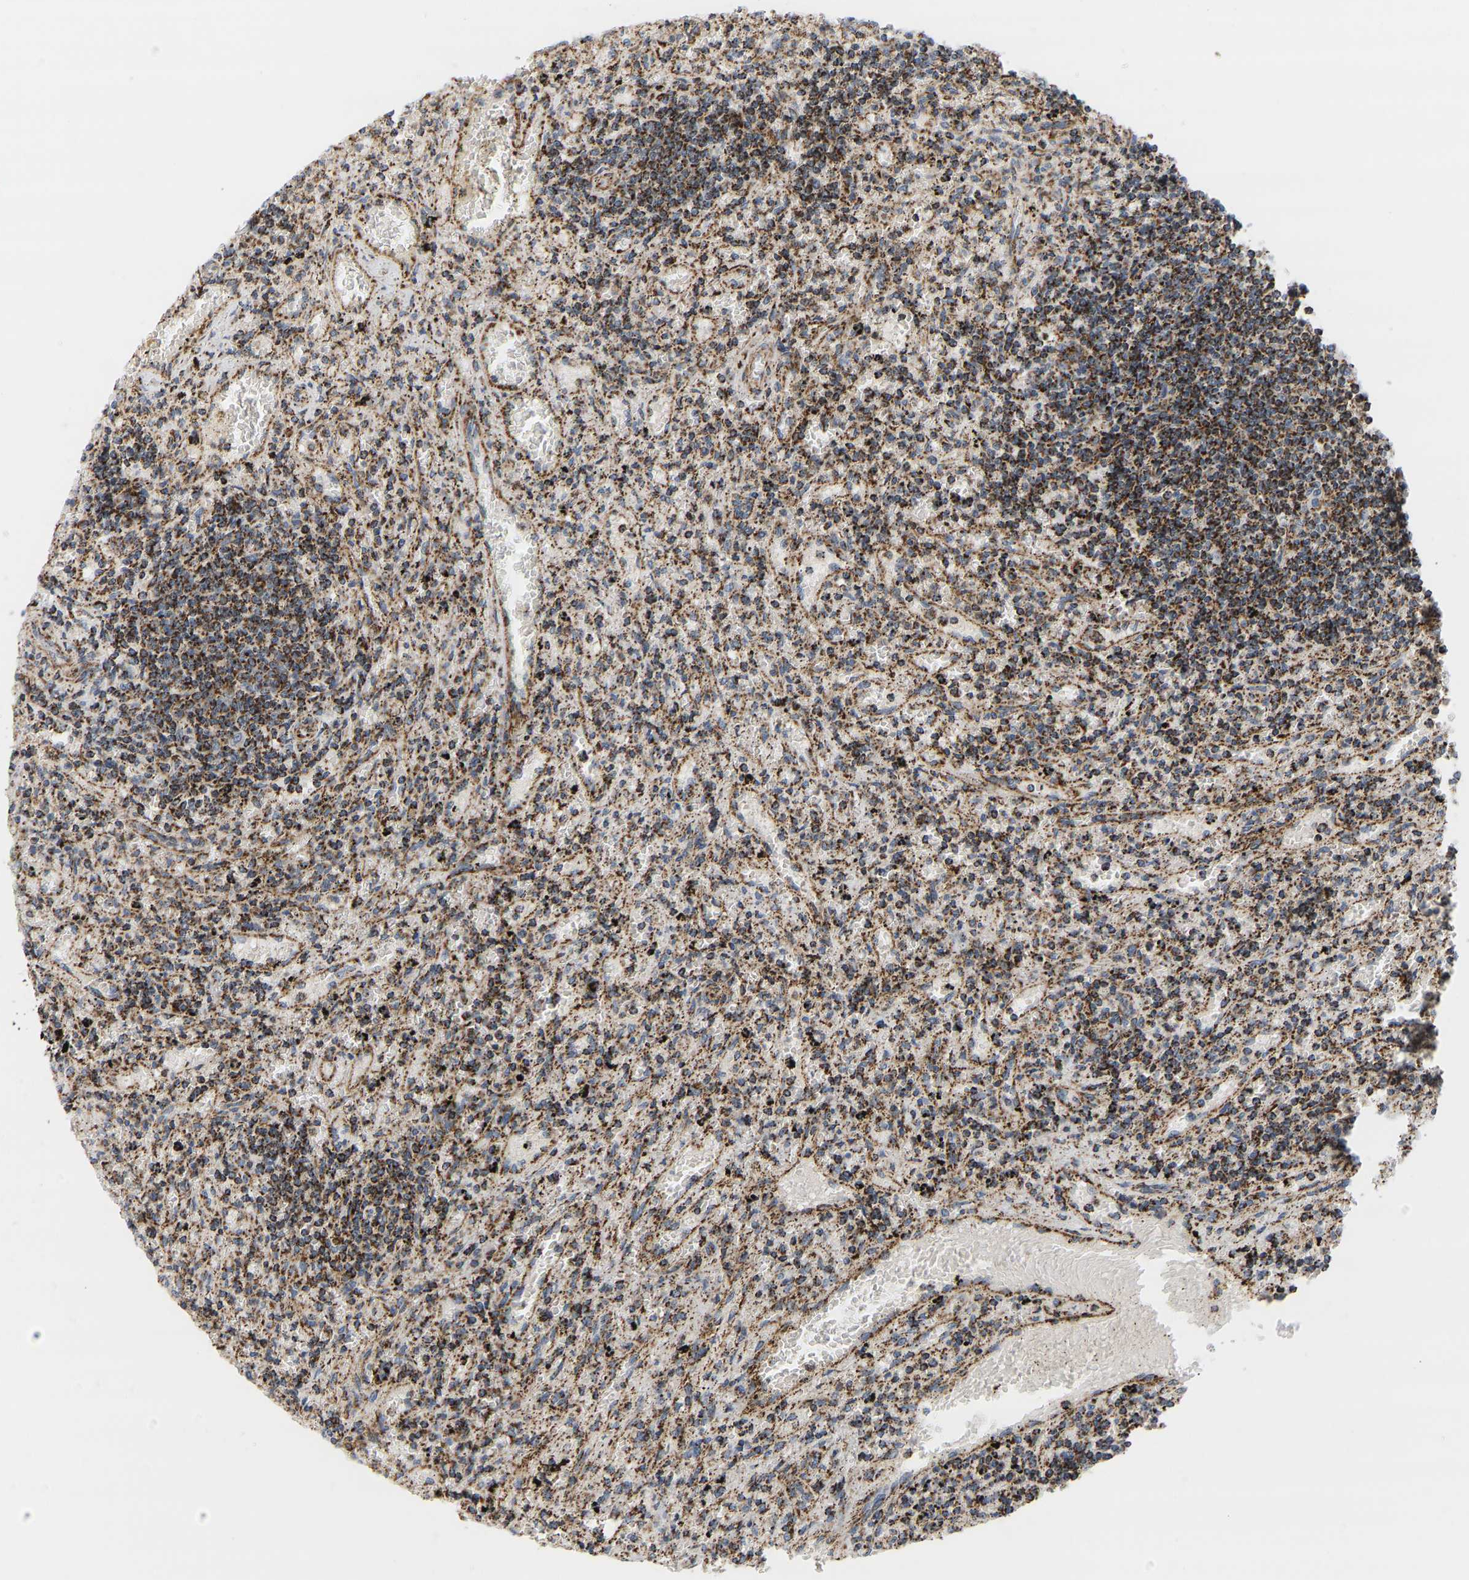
{"staining": {"intensity": "strong", "quantity": ">75%", "location": "cytoplasmic/membranous"}, "tissue": "lymphoma", "cell_type": "Tumor cells", "image_type": "cancer", "snomed": [{"axis": "morphology", "description": "Malignant lymphoma, non-Hodgkin's type, Low grade"}, {"axis": "topography", "description": "Spleen"}], "caption": "Lymphoma stained with immunohistochemistry shows strong cytoplasmic/membranous positivity in approximately >75% of tumor cells. The staining was performed using DAB (3,3'-diaminobenzidine), with brown indicating positive protein expression. Nuclei are stained blue with hematoxylin.", "gene": "GPSM2", "patient": {"sex": "male", "age": 76}}